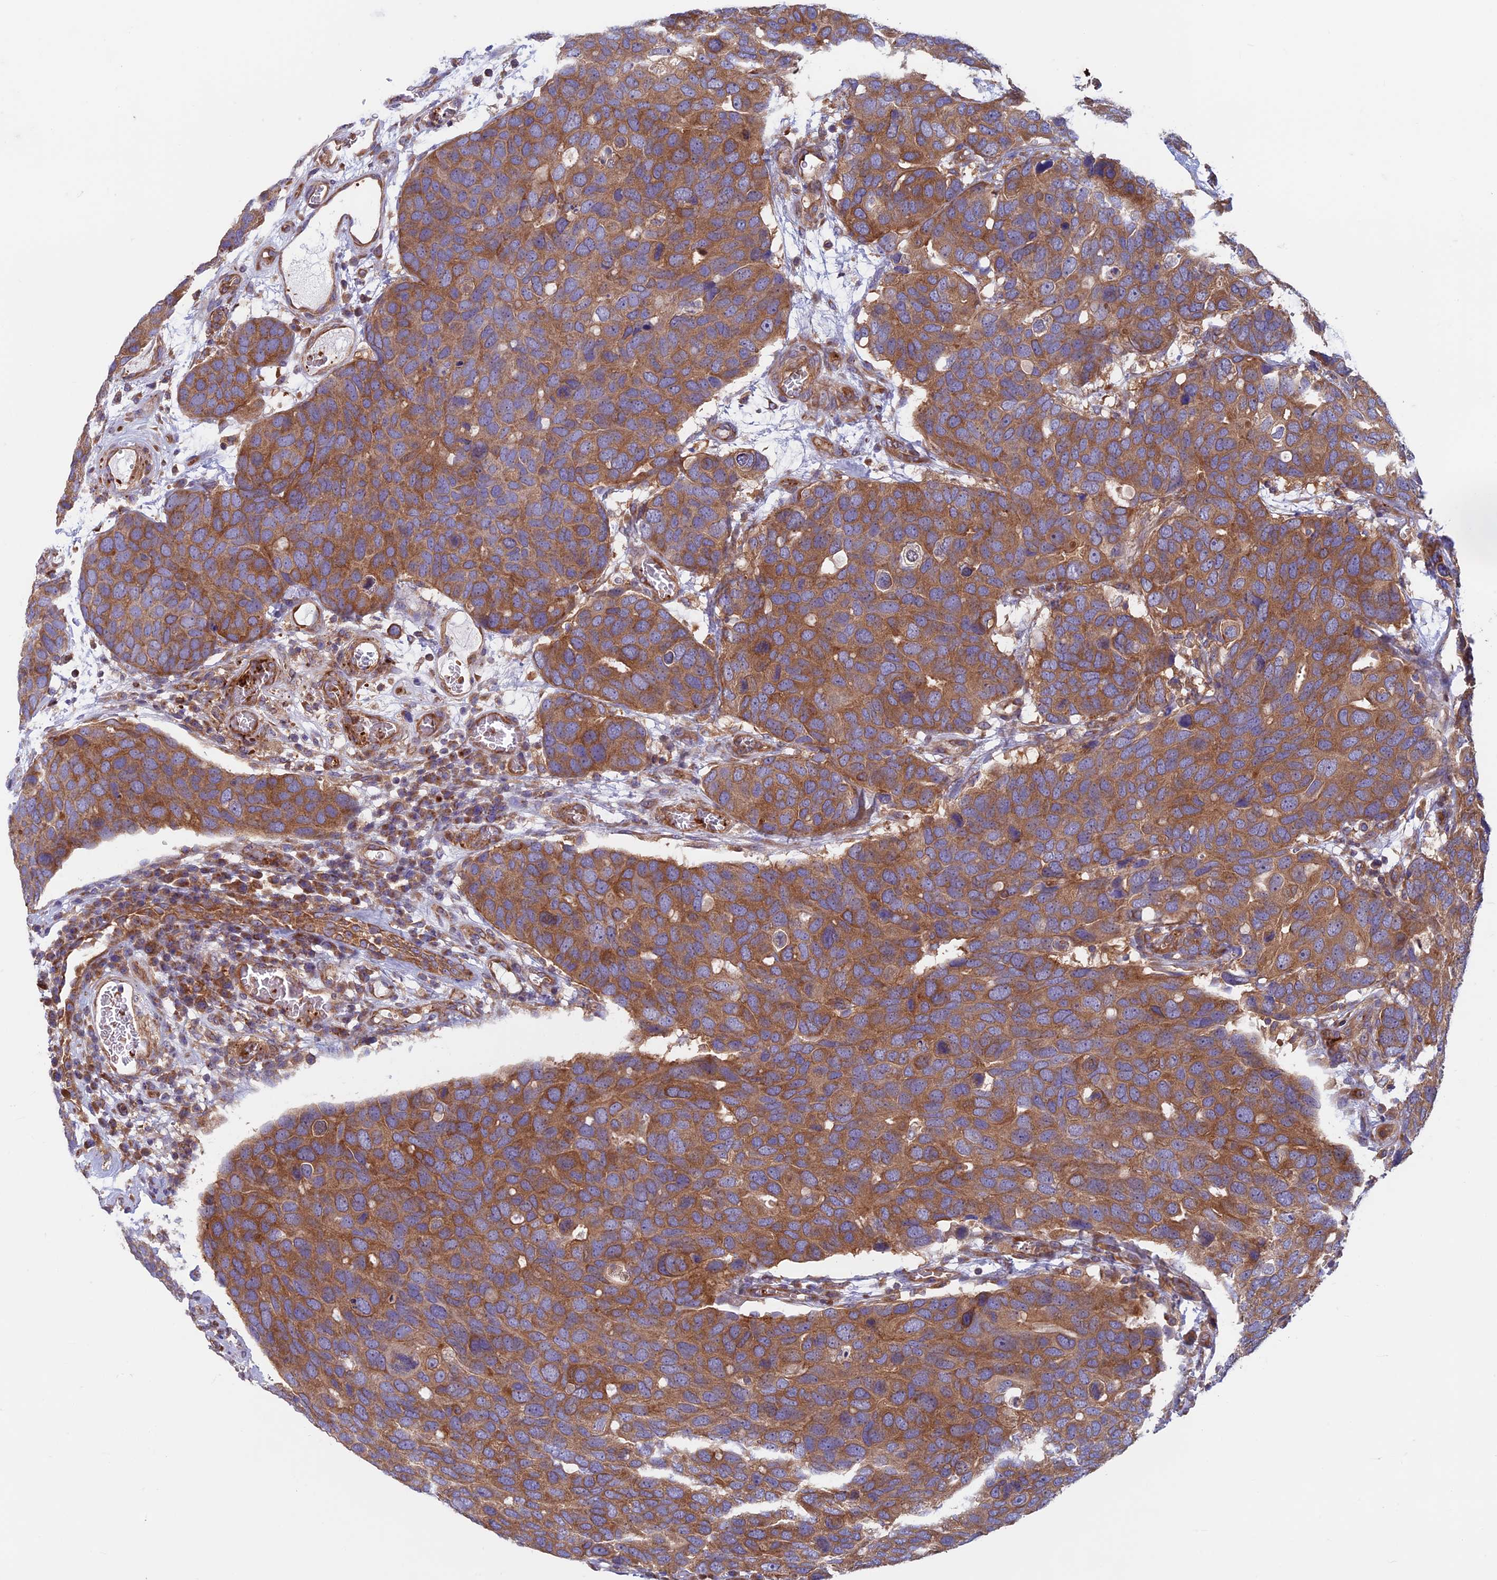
{"staining": {"intensity": "moderate", "quantity": ">75%", "location": "cytoplasmic/membranous"}, "tissue": "breast cancer", "cell_type": "Tumor cells", "image_type": "cancer", "snomed": [{"axis": "morphology", "description": "Duct carcinoma"}, {"axis": "topography", "description": "Breast"}], "caption": "This is an image of immunohistochemistry staining of breast cancer (invasive ductal carcinoma), which shows moderate staining in the cytoplasmic/membranous of tumor cells.", "gene": "DNM1L", "patient": {"sex": "female", "age": 83}}